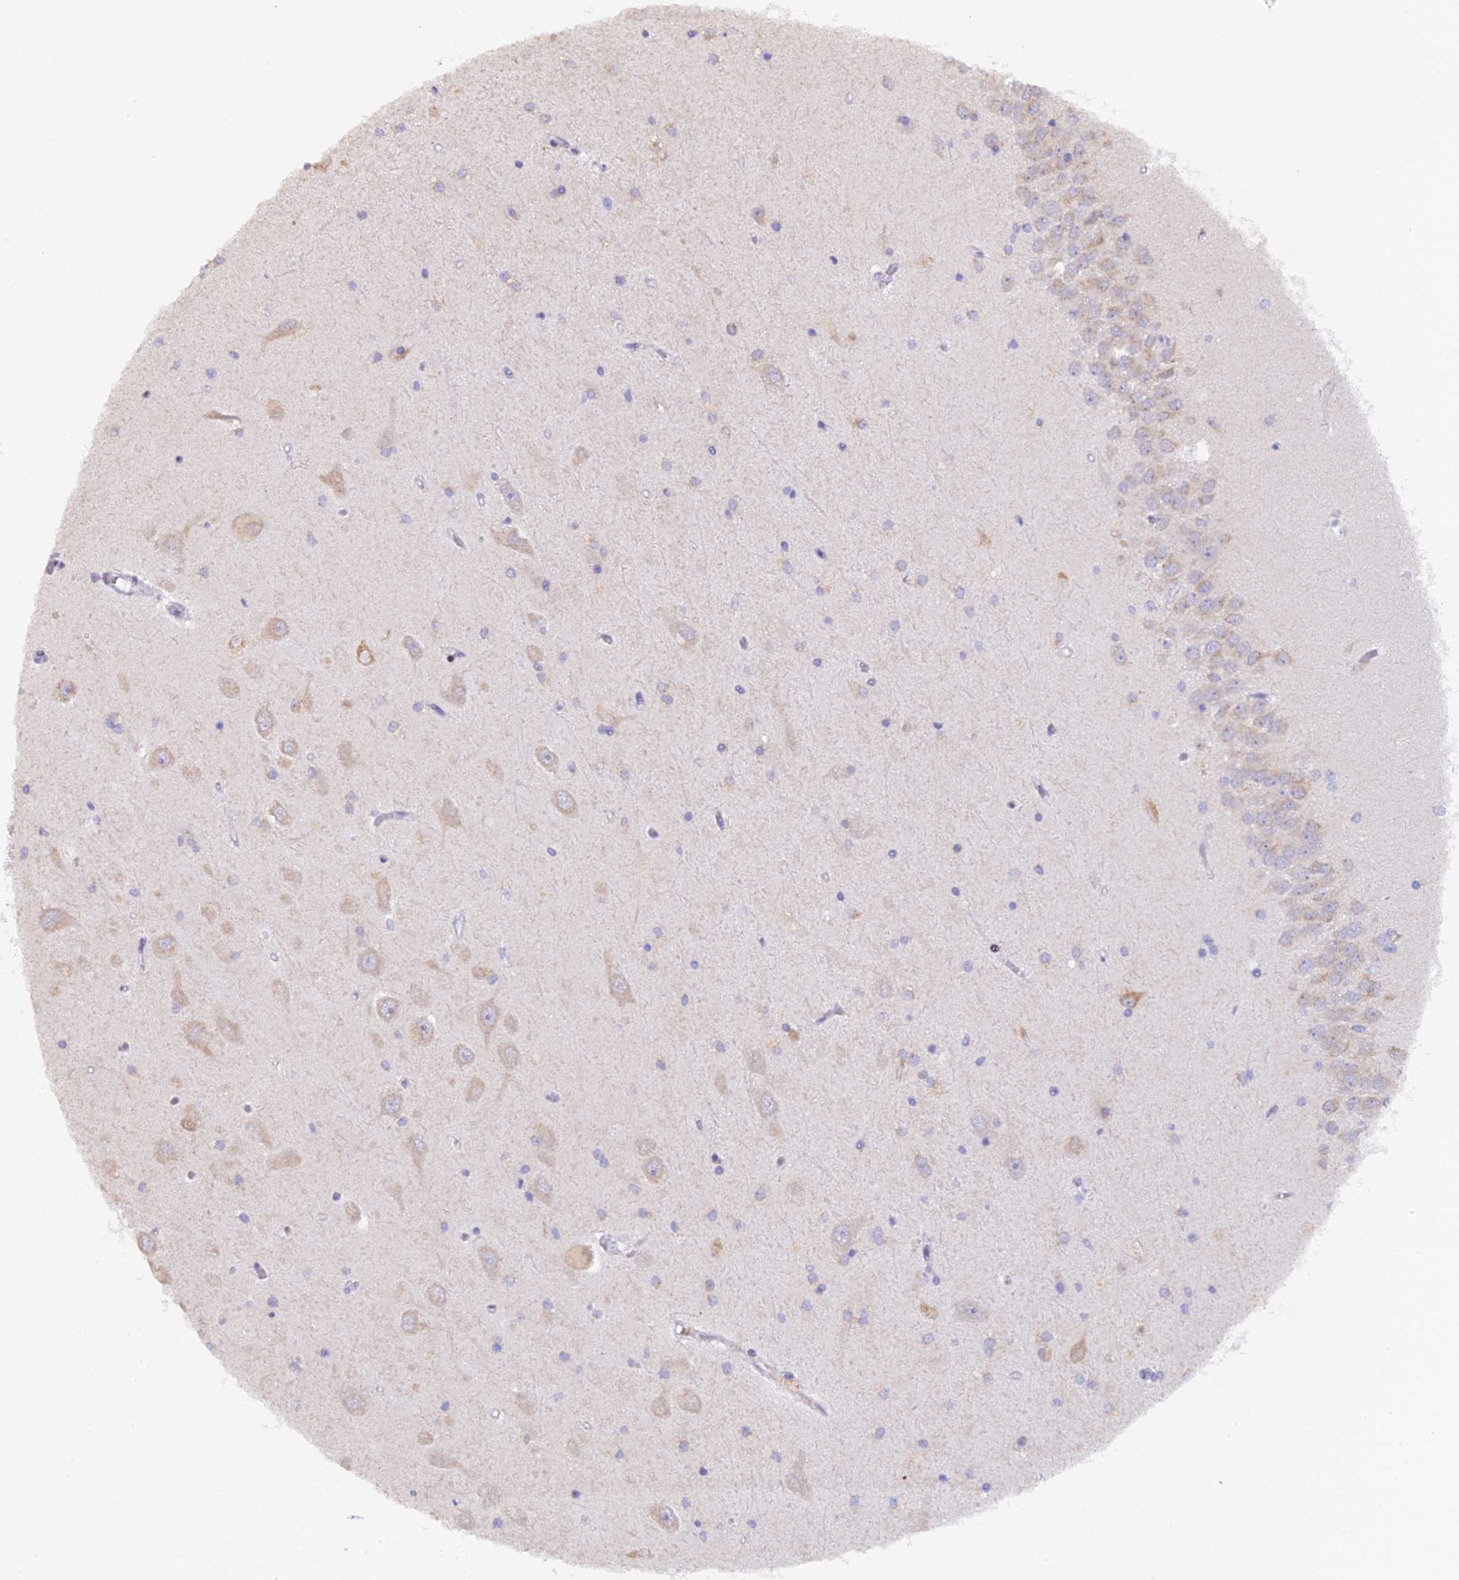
{"staining": {"intensity": "negative", "quantity": "none", "location": "none"}, "tissue": "hippocampus", "cell_type": "Glial cells", "image_type": "normal", "snomed": [{"axis": "morphology", "description": "Normal tissue, NOS"}, {"axis": "topography", "description": "Hippocampus"}], "caption": "High magnification brightfield microscopy of benign hippocampus stained with DAB (3,3'-diaminobenzidine) (brown) and counterstained with hematoxylin (blue): glial cells show no significant positivity. (DAB IHC with hematoxylin counter stain).", "gene": "SNX17", "patient": {"sex": "male", "age": 45}}